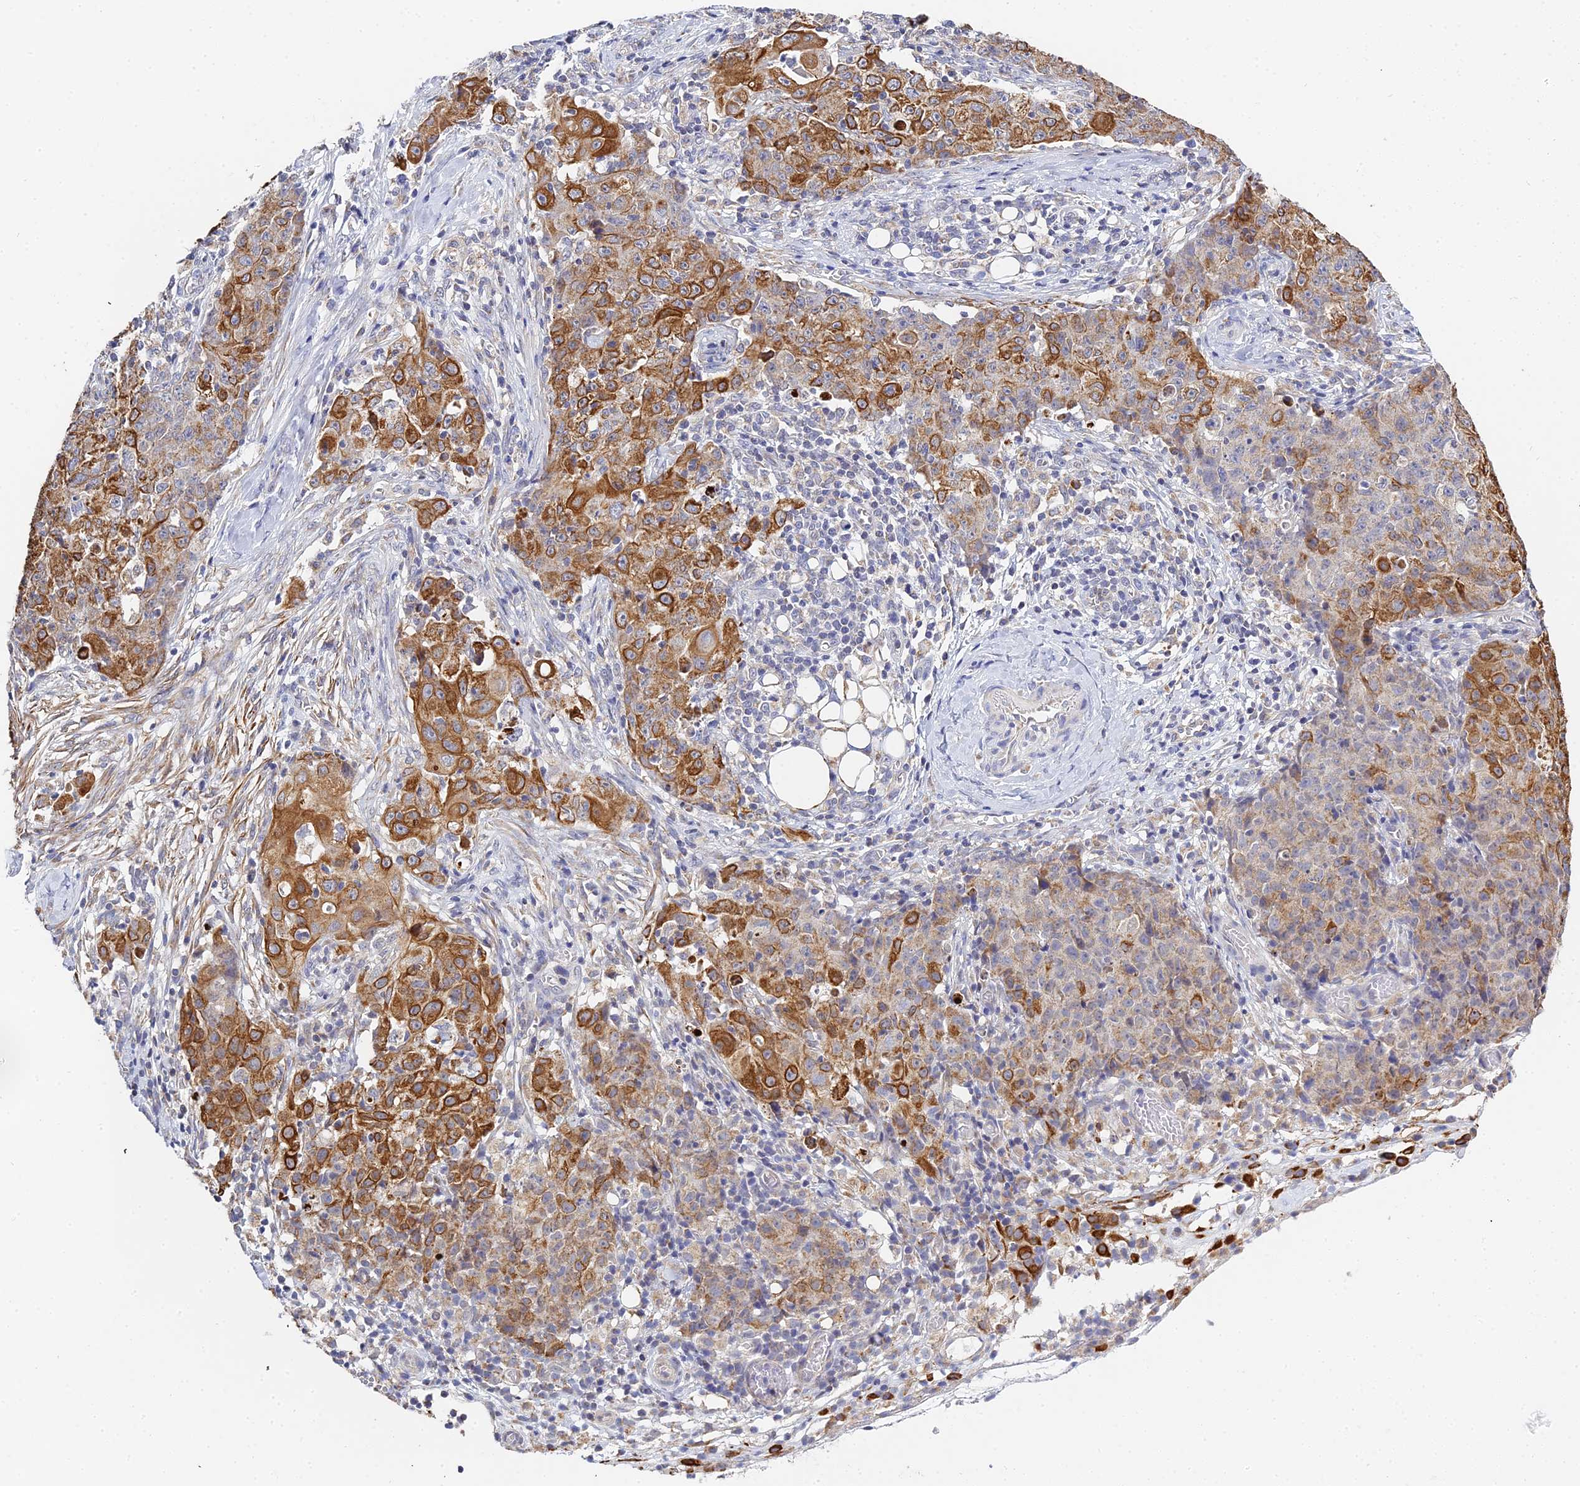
{"staining": {"intensity": "strong", "quantity": "25%-75%", "location": "cytoplasmic/membranous"}, "tissue": "ovarian cancer", "cell_type": "Tumor cells", "image_type": "cancer", "snomed": [{"axis": "morphology", "description": "Carcinoma, endometroid"}, {"axis": "topography", "description": "Ovary"}], "caption": "Ovarian cancer (endometroid carcinoma) stained with a protein marker exhibits strong staining in tumor cells.", "gene": "ZXDA", "patient": {"sex": "female", "age": 42}}